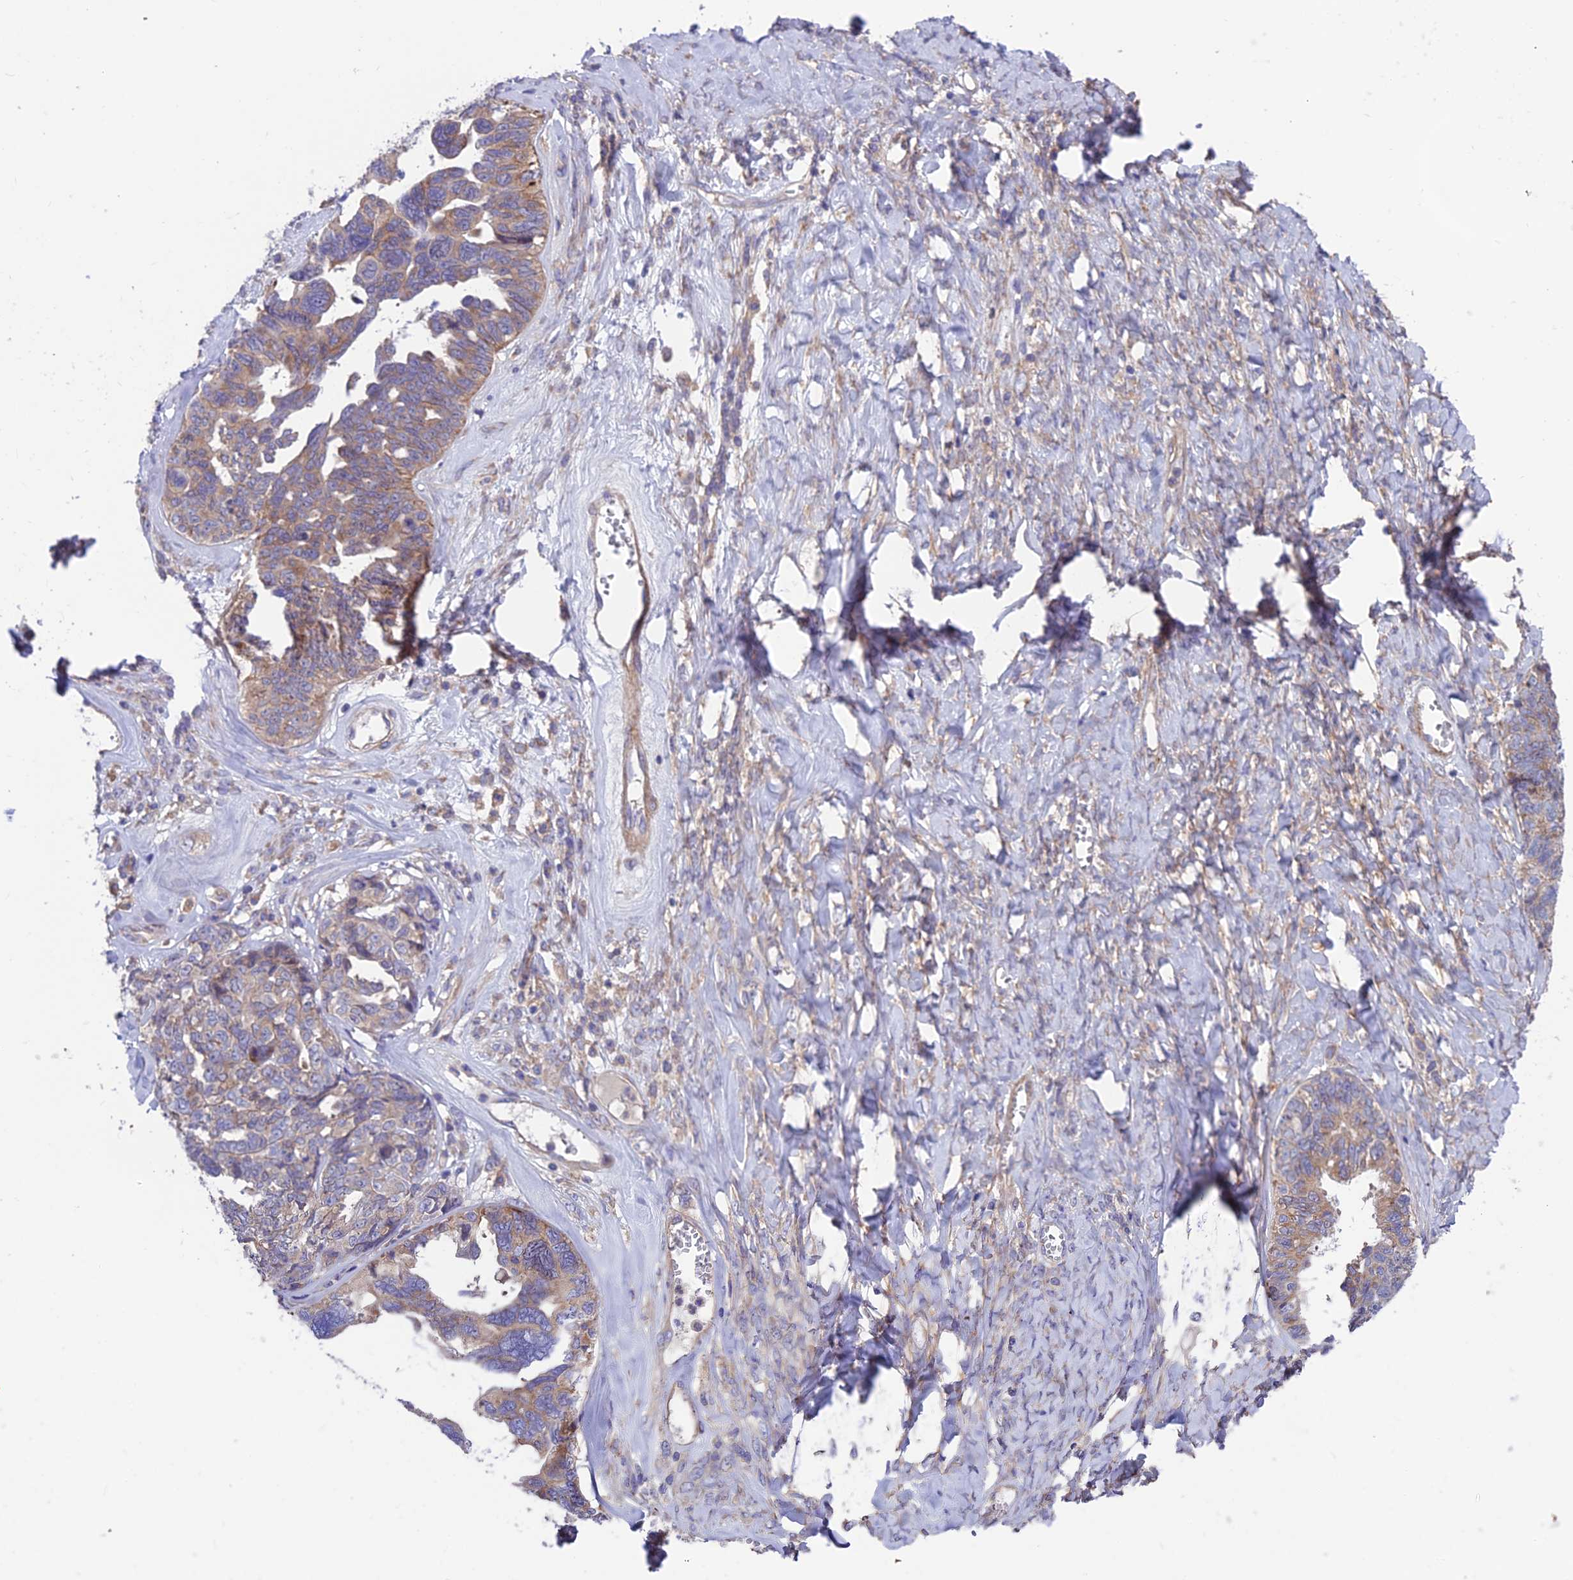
{"staining": {"intensity": "moderate", "quantity": ">75%", "location": "cytoplasmic/membranous"}, "tissue": "ovarian cancer", "cell_type": "Tumor cells", "image_type": "cancer", "snomed": [{"axis": "morphology", "description": "Cystadenocarcinoma, serous, NOS"}, {"axis": "topography", "description": "Ovary"}], "caption": "This micrograph exhibits IHC staining of ovarian serous cystadenocarcinoma, with medium moderate cytoplasmic/membranous expression in approximately >75% of tumor cells.", "gene": "VPS16", "patient": {"sex": "female", "age": 79}}